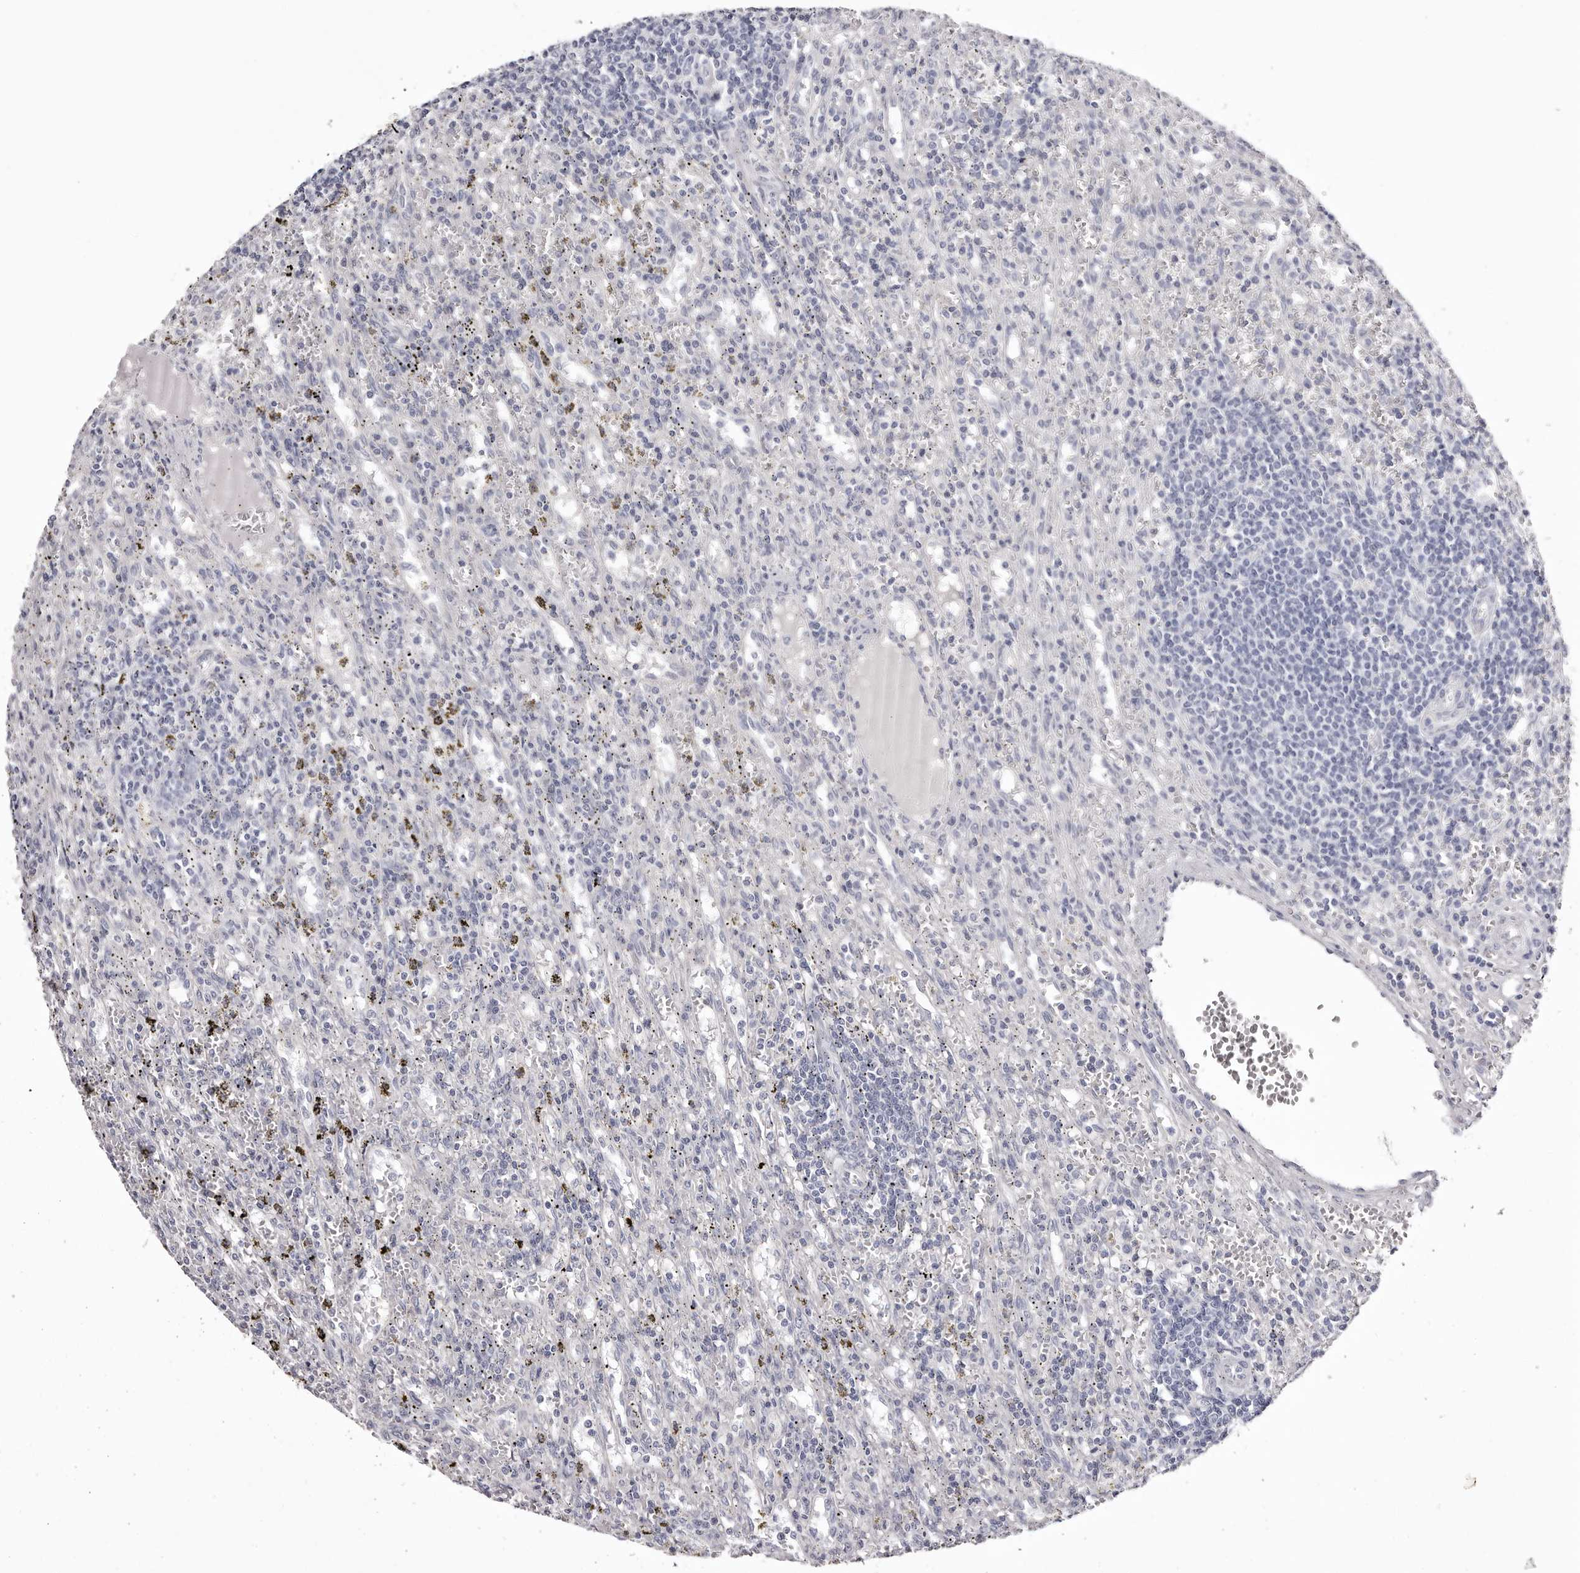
{"staining": {"intensity": "negative", "quantity": "none", "location": "none"}, "tissue": "lymphoma", "cell_type": "Tumor cells", "image_type": "cancer", "snomed": [{"axis": "morphology", "description": "Malignant lymphoma, non-Hodgkin's type, Low grade"}, {"axis": "topography", "description": "Spleen"}], "caption": "This is an immunohistochemistry micrograph of human malignant lymphoma, non-Hodgkin's type (low-grade). There is no expression in tumor cells.", "gene": "CA6", "patient": {"sex": "male", "age": 76}}